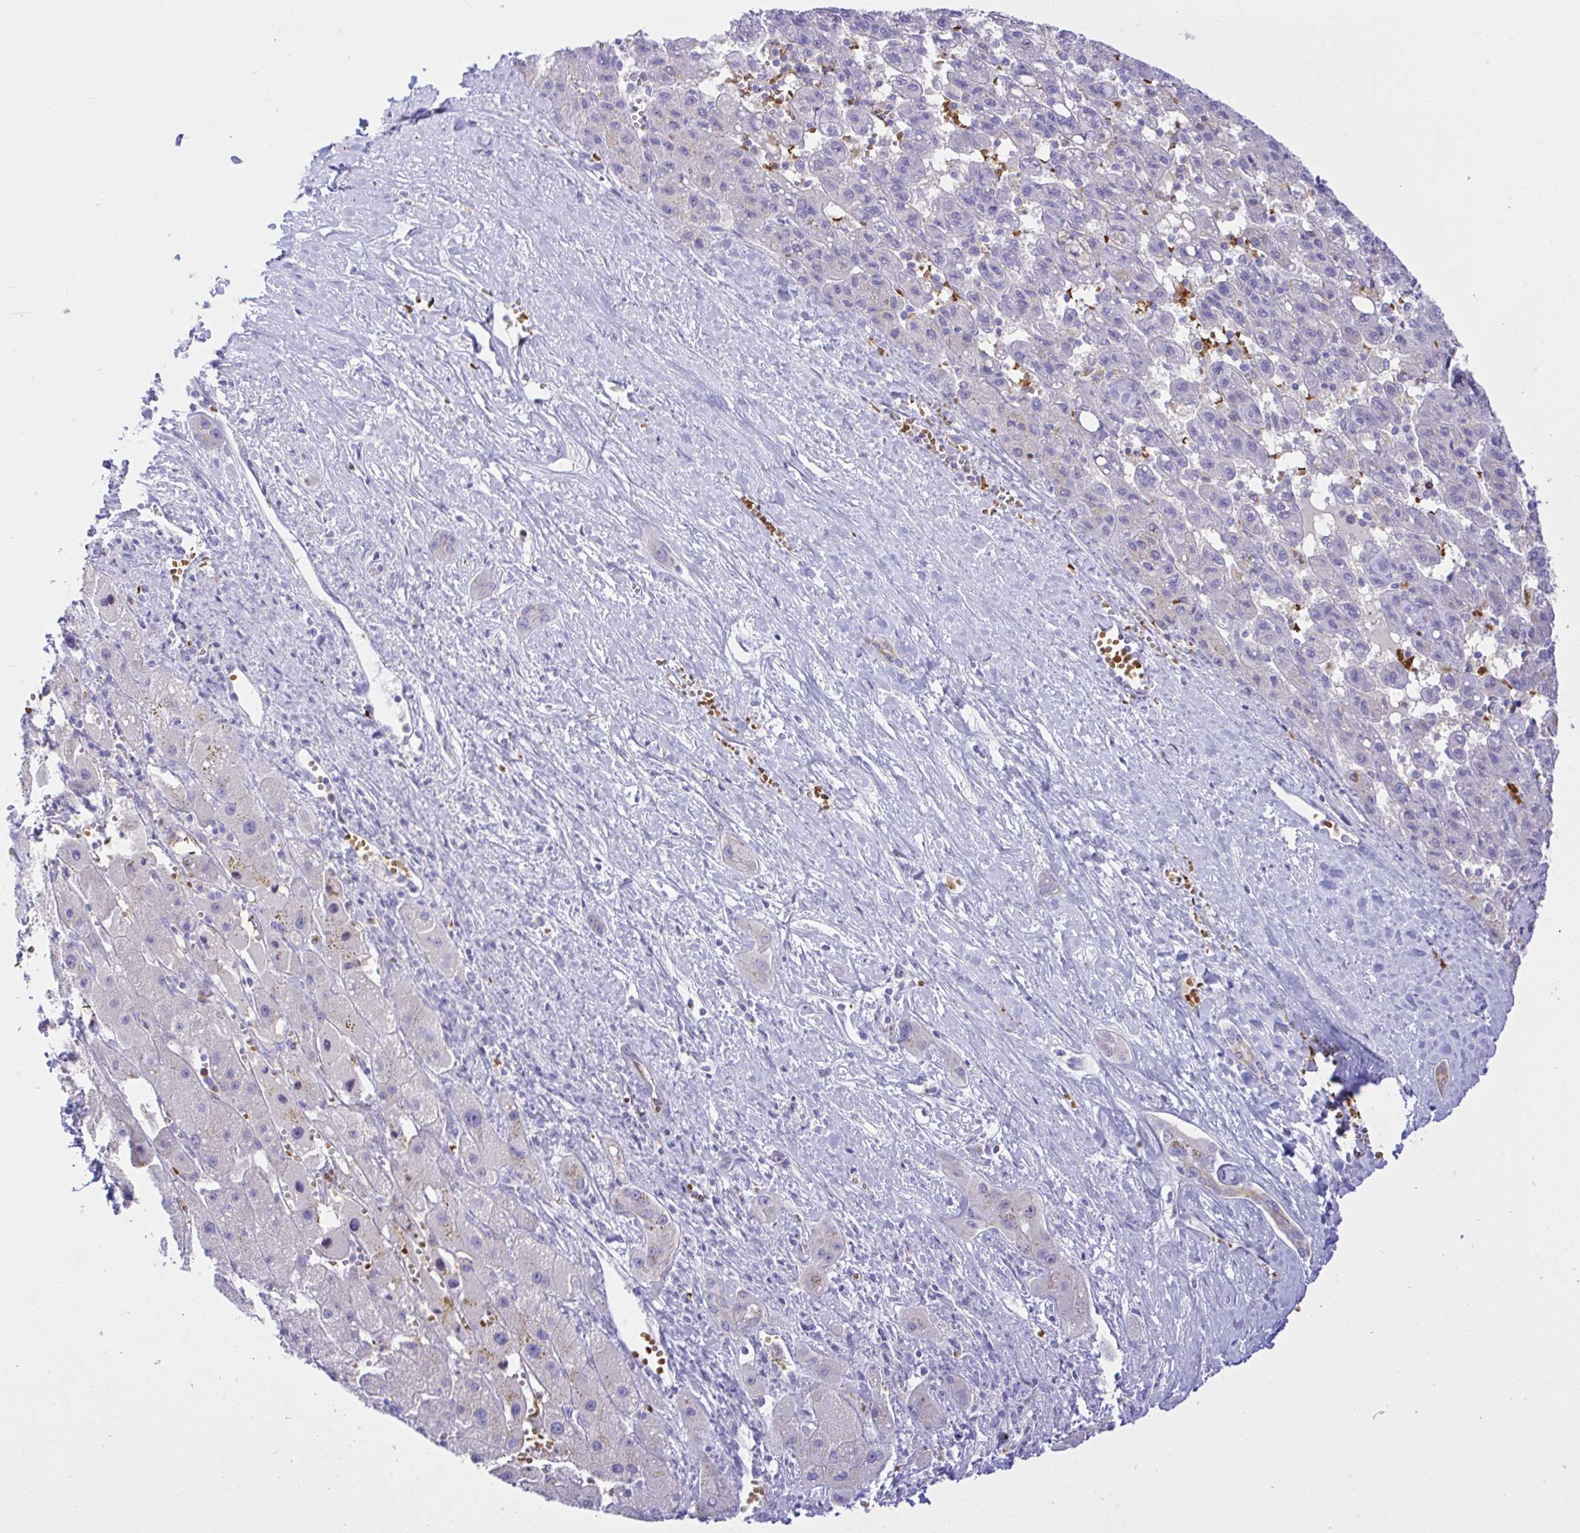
{"staining": {"intensity": "negative", "quantity": "none", "location": "none"}, "tissue": "liver cancer", "cell_type": "Tumor cells", "image_type": "cancer", "snomed": [{"axis": "morphology", "description": "Carcinoma, Hepatocellular, NOS"}, {"axis": "topography", "description": "Liver"}], "caption": "Hepatocellular carcinoma (liver) stained for a protein using immunohistochemistry exhibits no staining tumor cells.", "gene": "ZNF221", "patient": {"sex": "female", "age": 82}}